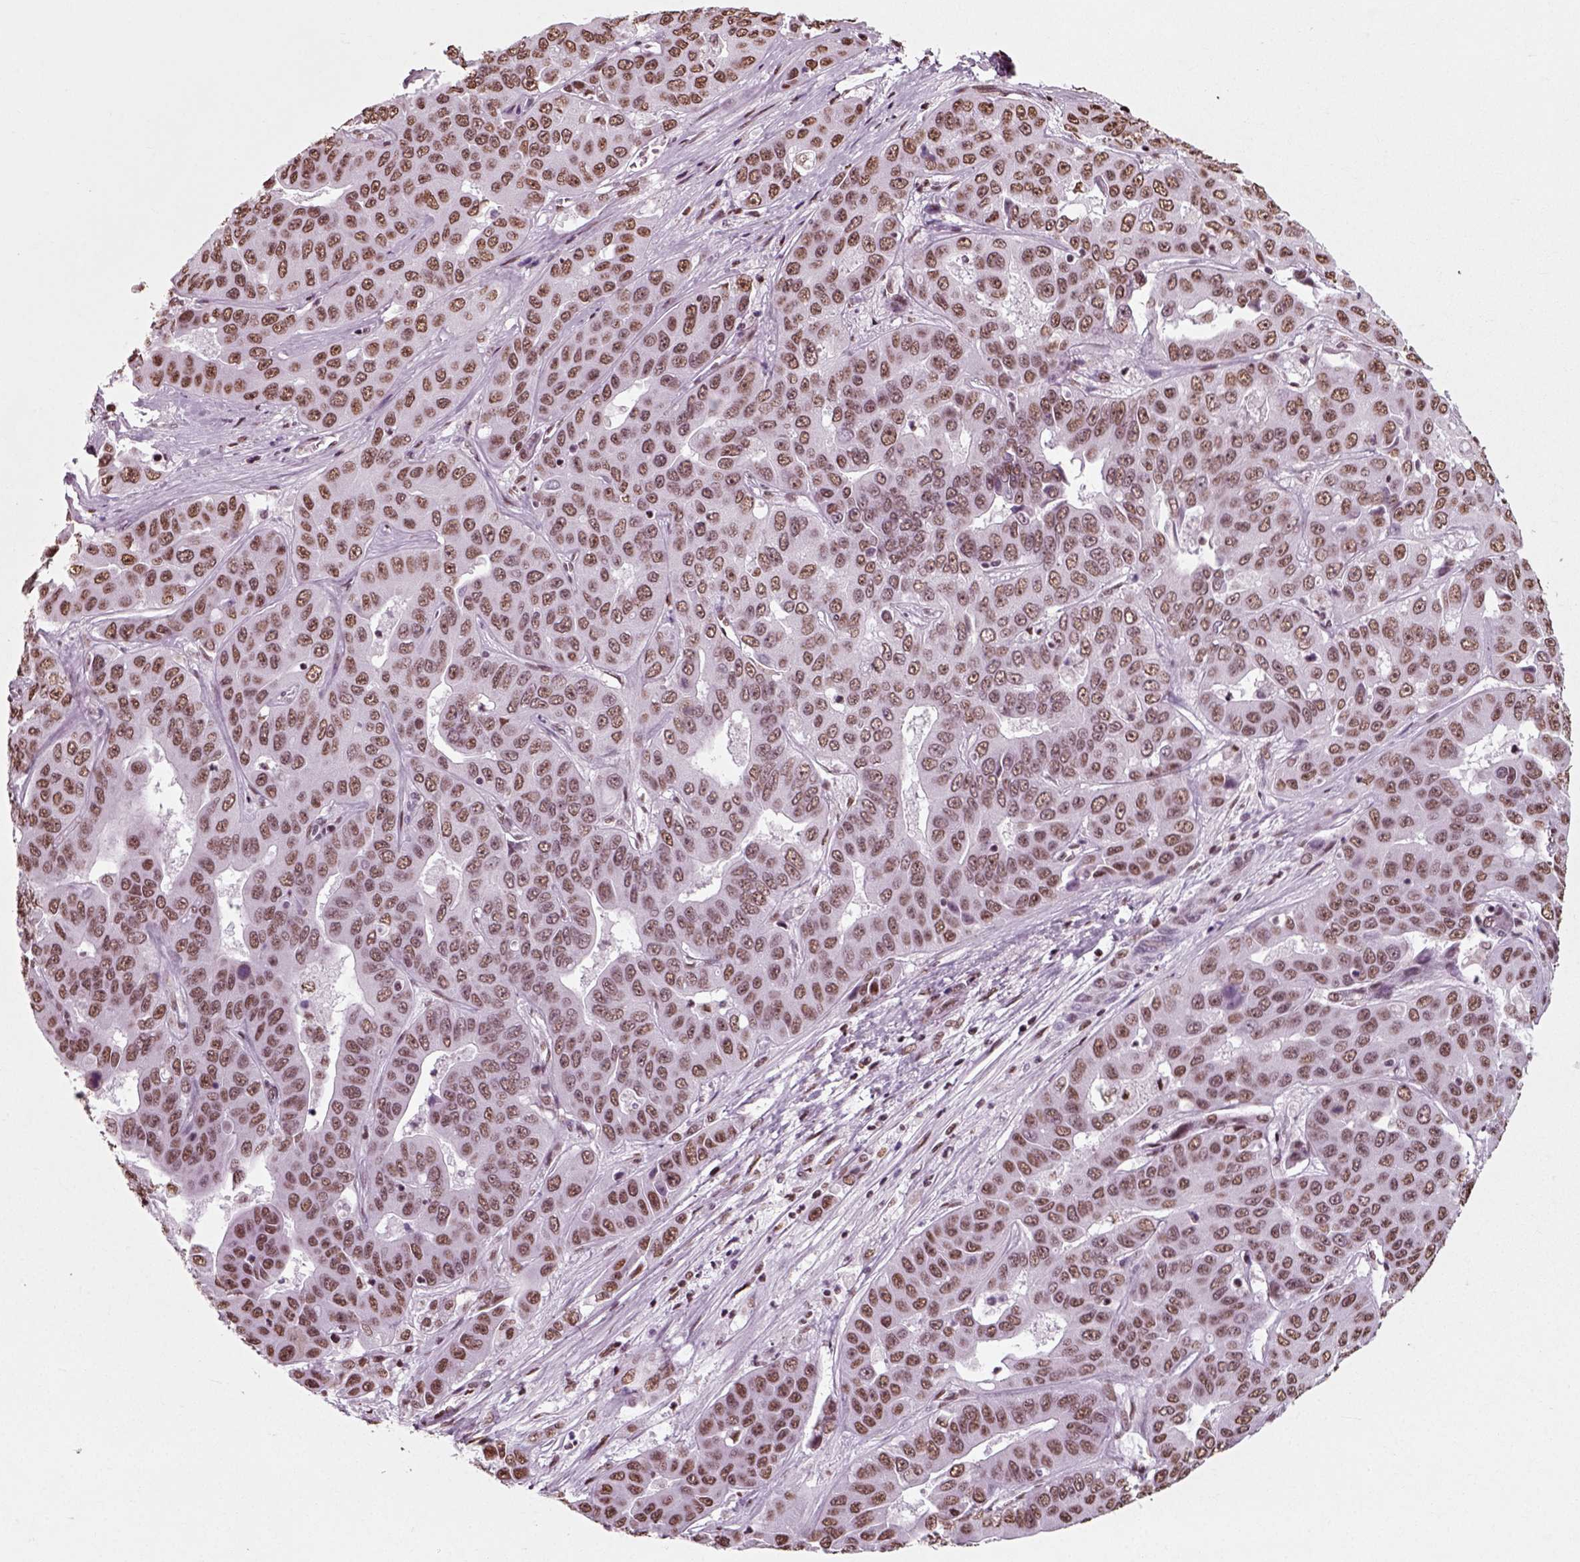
{"staining": {"intensity": "moderate", "quantity": ">75%", "location": "nuclear"}, "tissue": "liver cancer", "cell_type": "Tumor cells", "image_type": "cancer", "snomed": [{"axis": "morphology", "description": "Cholangiocarcinoma"}, {"axis": "topography", "description": "Liver"}], "caption": "Protein staining by immunohistochemistry demonstrates moderate nuclear positivity in approximately >75% of tumor cells in liver cancer (cholangiocarcinoma).", "gene": "POLR1H", "patient": {"sex": "female", "age": 52}}